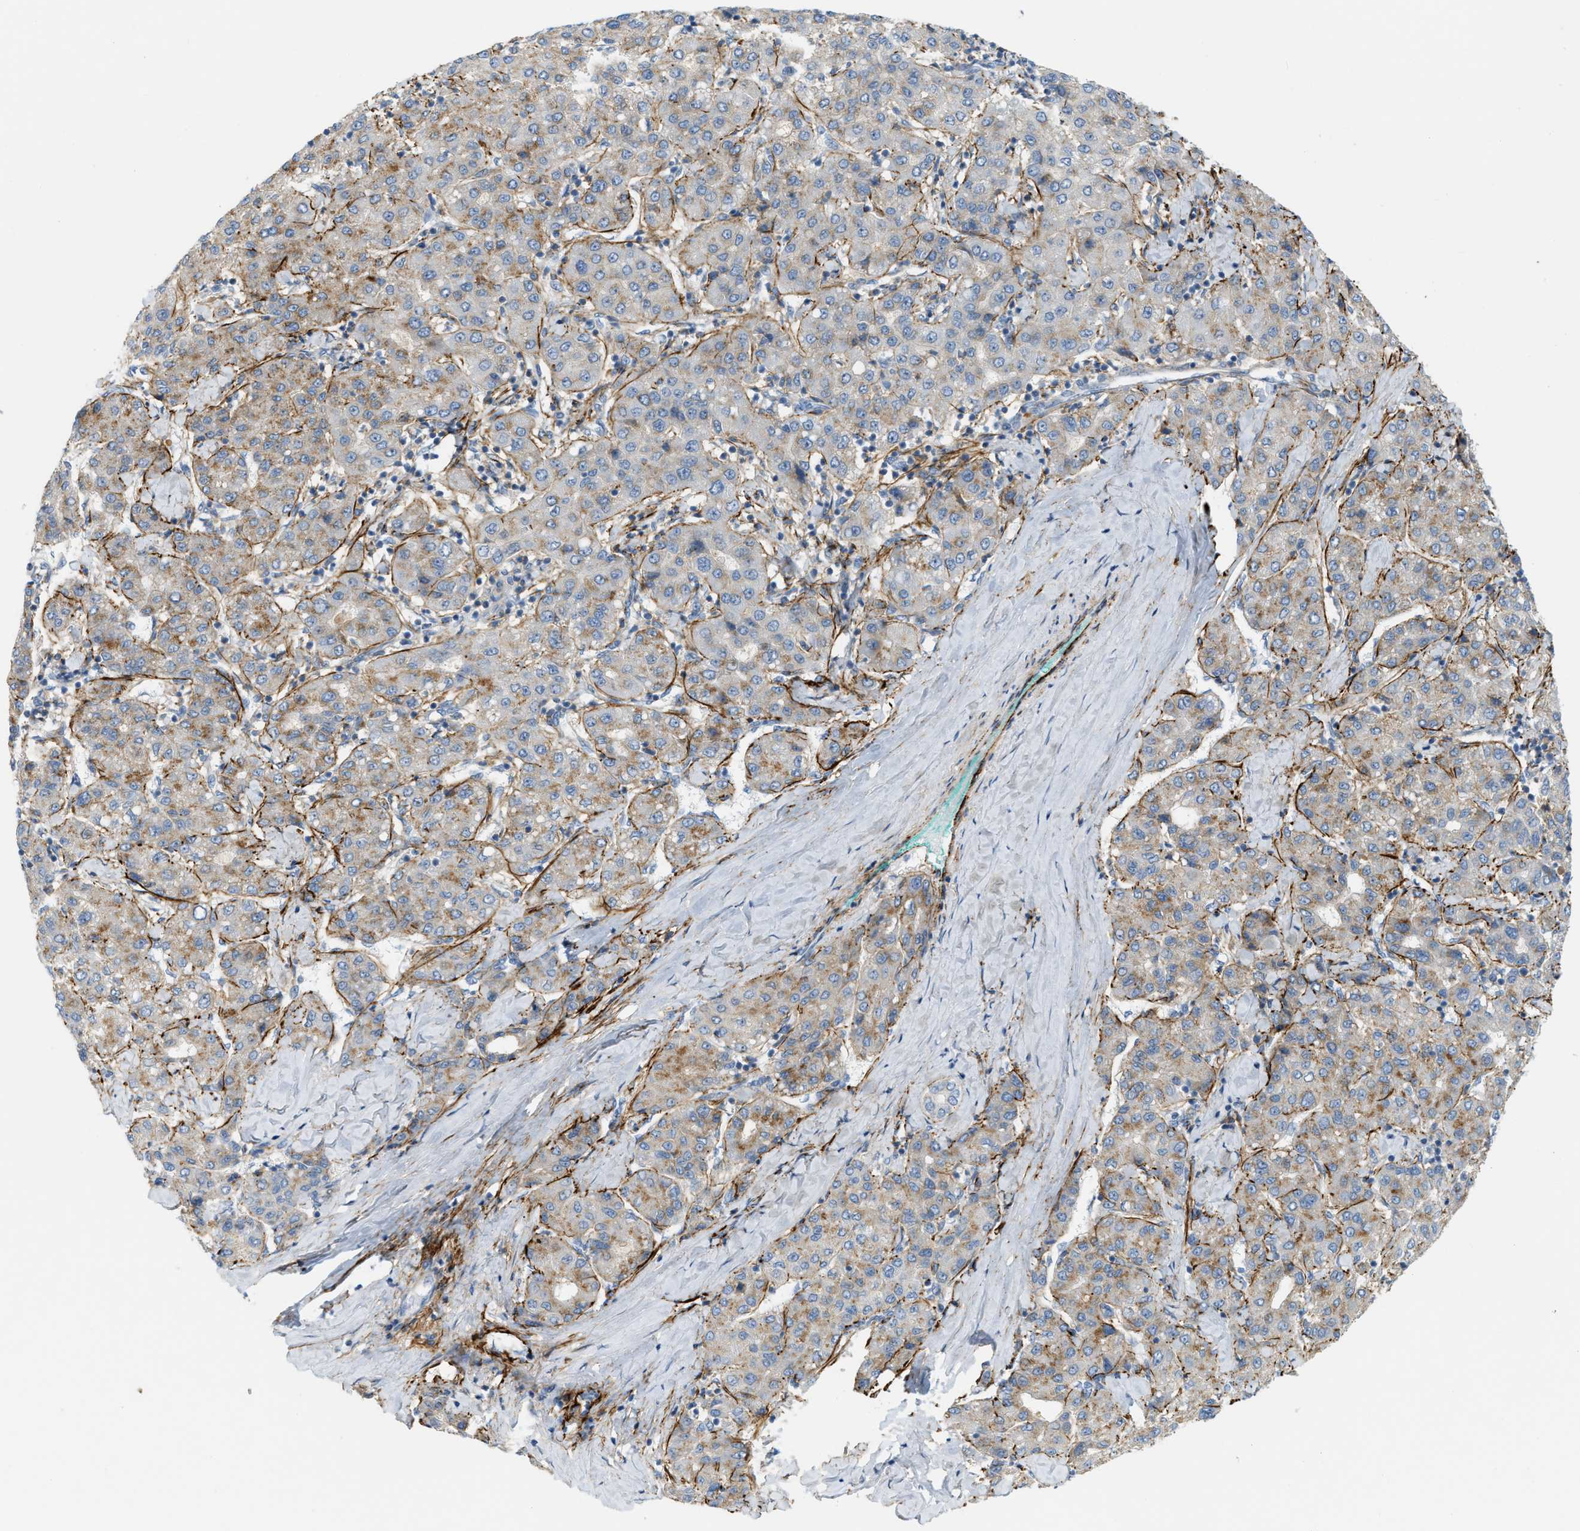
{"staining": {"intensity": "moderate", "quantity": ">75%", "location": "cytoplasmic/membranous"}, "tissue": "liver cancer", "cell_type": "Tumor cells", "image_type": "cancer", "snomed": [{"axis": "morphology", "description": "Carcinoma, Hepatocellular, NOS"}, {"axis": "topography", "description": "Liver"}], "caption": "Protein staining of hepatocellular carcinoma (liver) tissue exhibits moderate cytoplasmic/membranous positivity in about >75% of tumor cells.", "gene": "LMBRD1", "patient": {"sex": "male", "age": 65}}